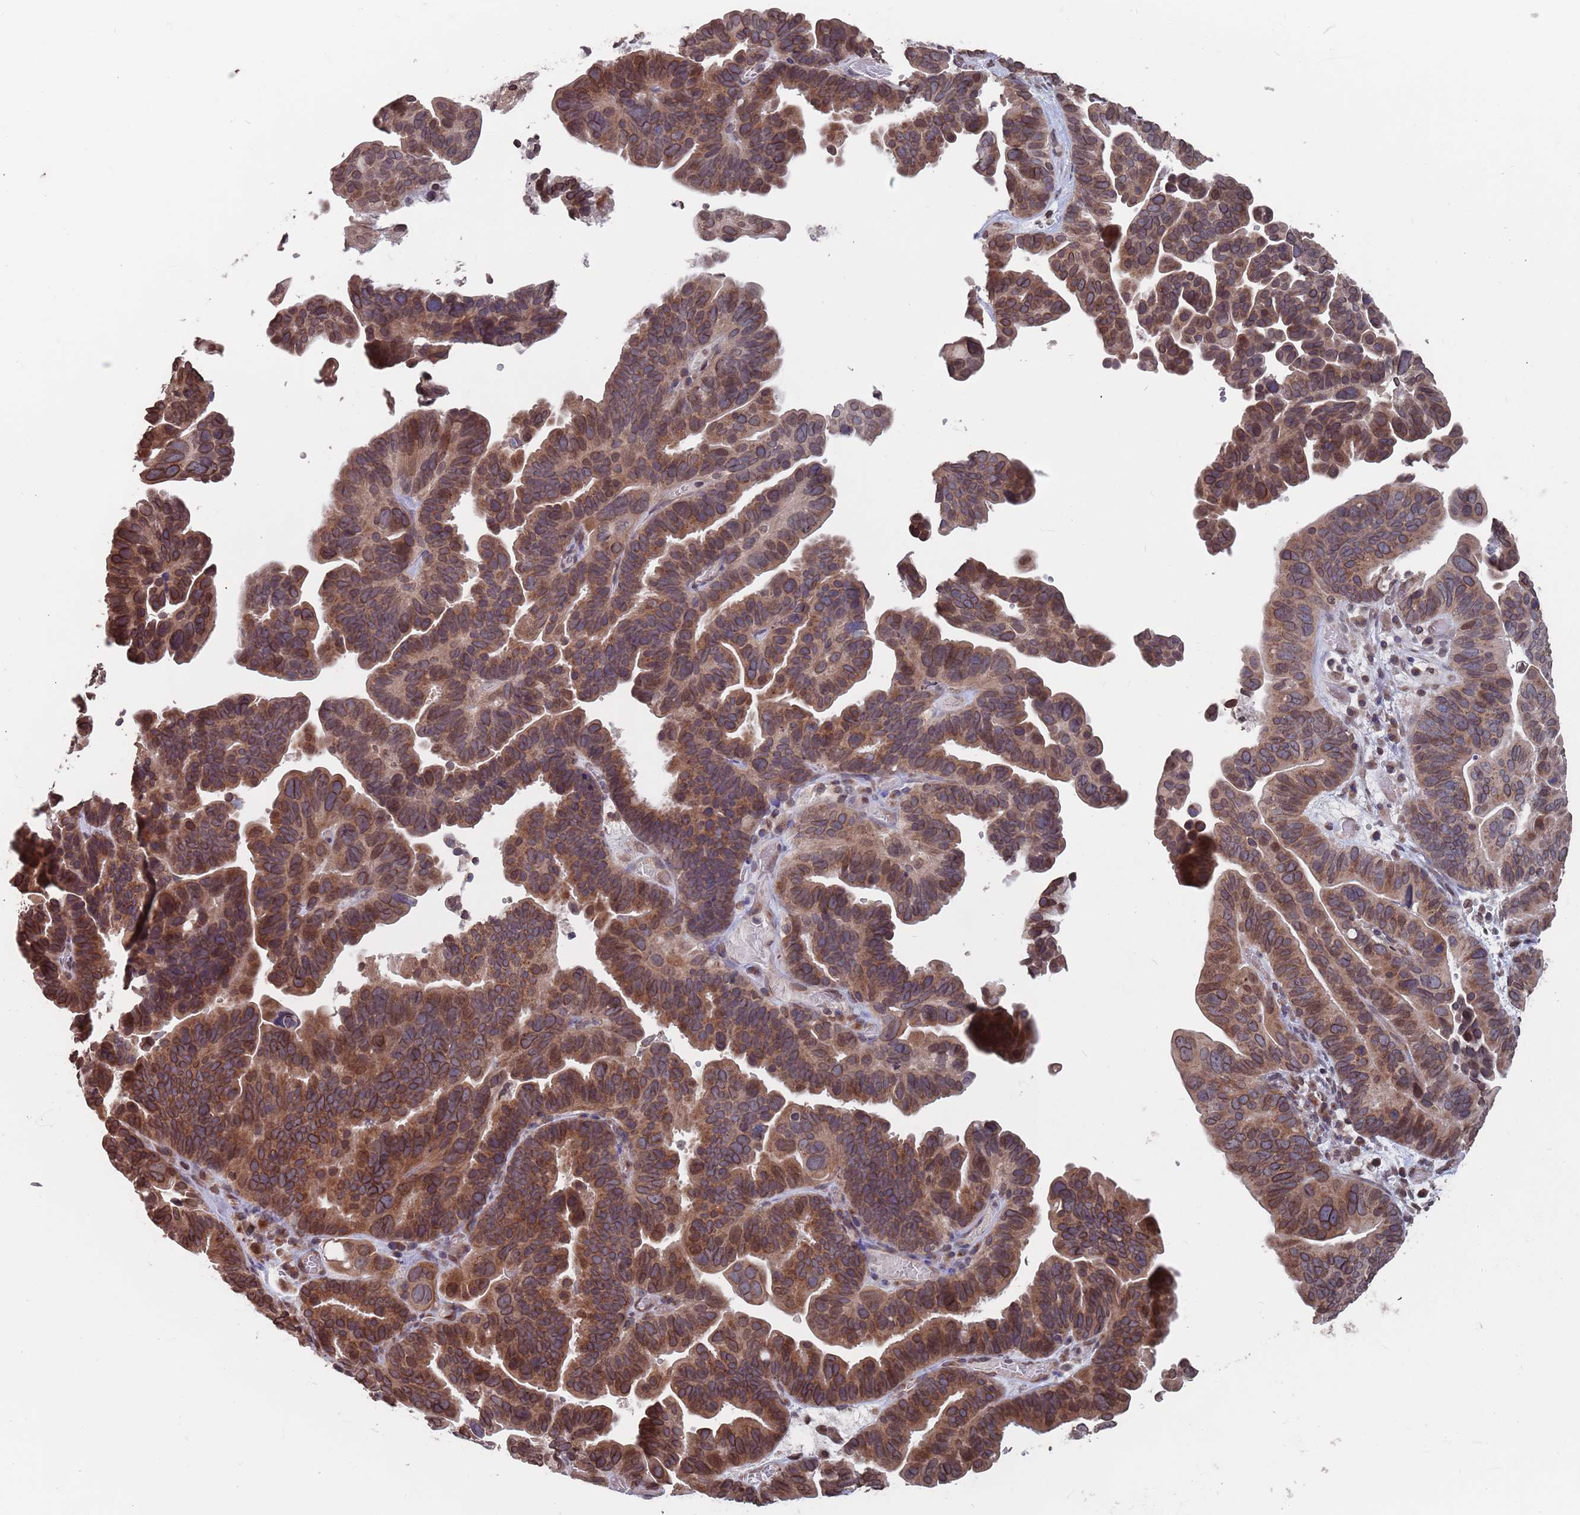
{"staining": {"intensity": "moderate", "quantity": ">75%", "location": "cytoplasmic/membranous,nuclear"}, "tissue": "ovarian cancer", "cell_type": "Tumor cells", "image_type": "cancer", "snomed": [{"axis": "morphology", "description": "Cystadenocarcinoma, serous, NOS"}, {"axis": "topography", "description": "Ovary"}], "caption": "DAB immunohistochemical staining of human ovarian cancer (serous cystadenocarcinoma) shows moderate cytoplasmic/membranous and nuclear protein positivity in approximately >75% of tumor cells. Using DAB (3,3'-diaminobenzidine) (brown) and hematoxylin (blue) stains, captured at high magnification using brightfield microscopy.", "gene": "SDHAF3", "patient": {"sex": "female", "age": 56}}